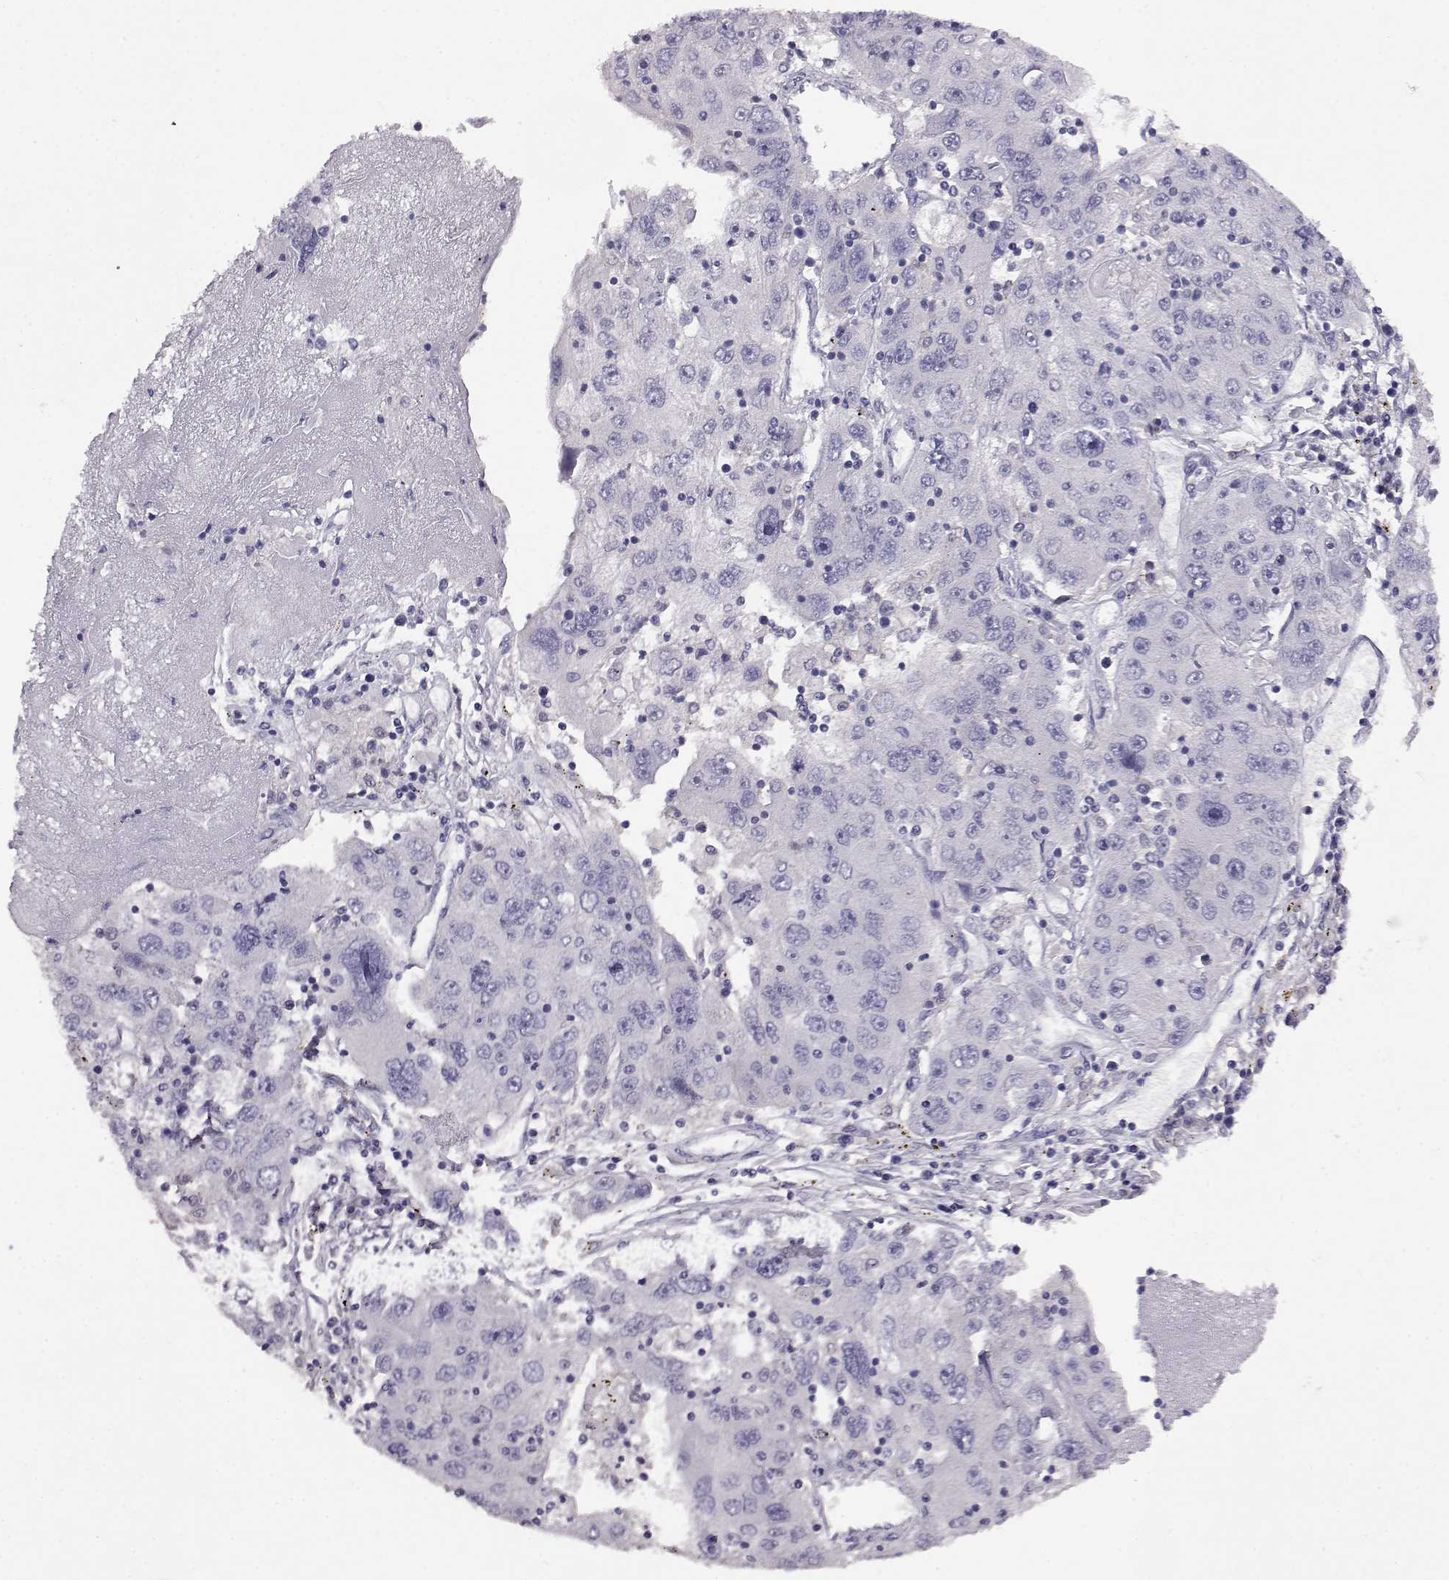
{"staining": {"intensity": "negative", "quantity": "none", "location": "none"}, "tissue": "stomach cancer", "cell_type": "Tumor cells", "image_type": "cancer", "snomed": [{"axis": "morphology", "description": "Adenocarcinoma, NOS"}, {"axis": "topography", "description": "Stomach"}], "caption": "An immunohistochemistry photomicrograph of stomach adenocarcinoma is shown. There is no staining in tumor cells of stomach adenocarcinoma.", "gene": "AKR1B1", "patient": {"sex": "male", "age": 56}}